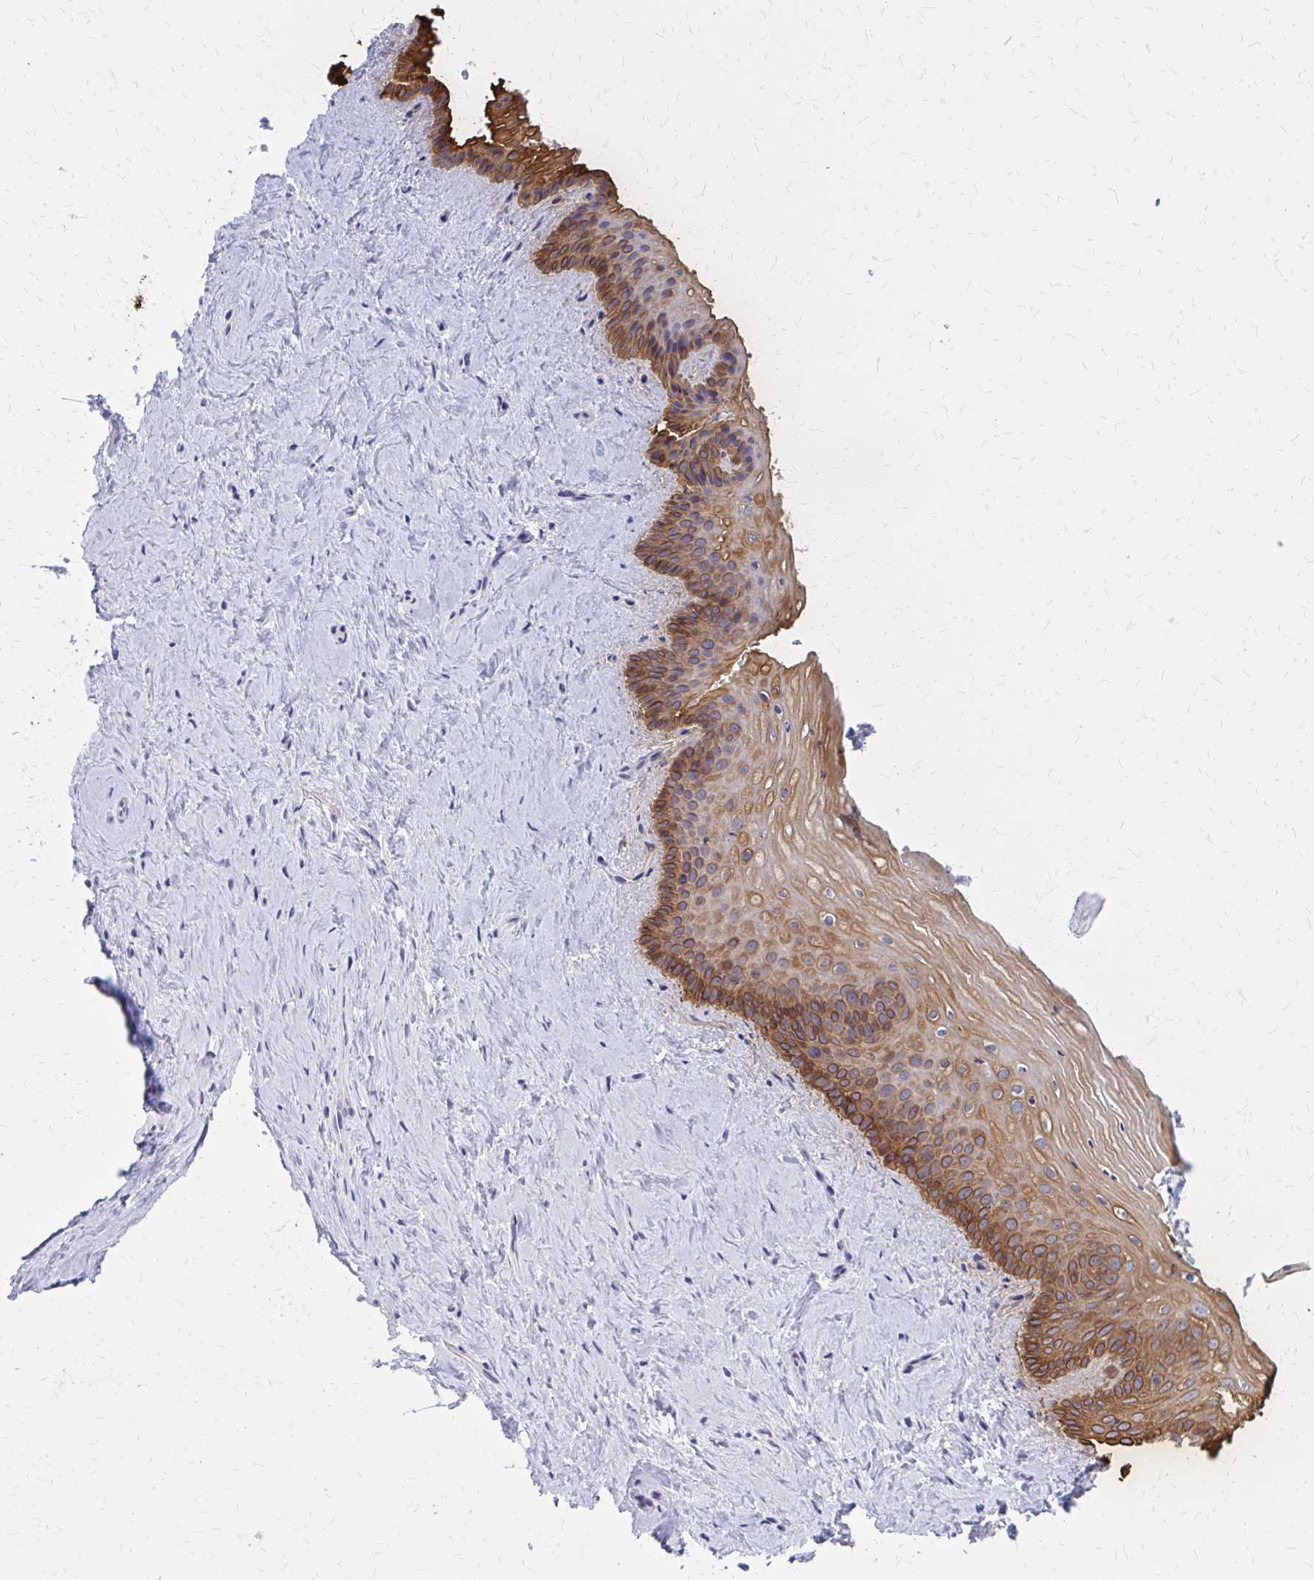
{"staining": {"intensity": "strong", "quantity": ">75%", "location": "cytoplasmic/membranous"}, "tissue": "vagina", "cell_type": "Squamous epithelial cells", "image_type": "normal", "snomed": [{"axis": "morphology", "description": "Normal tissue, NOS"}, {"axis": "topography", "description": "Vagina"}], "caption": "Immunohistochemistry staining of benign vagina, which shows high levels of strong cytoplasmic/membranous positivity in about >75% of squamous epithelial cells indicating strong cytoplasmic/membranous protein staining. The staining was performed using DAB (3,3'-diaminobenzidine) (brown) for protein detection and nuclei were counterstained in hematoxylin (blue).", "gene": "GLYATL2", "patient": {"sex": "female", "age": 45}}